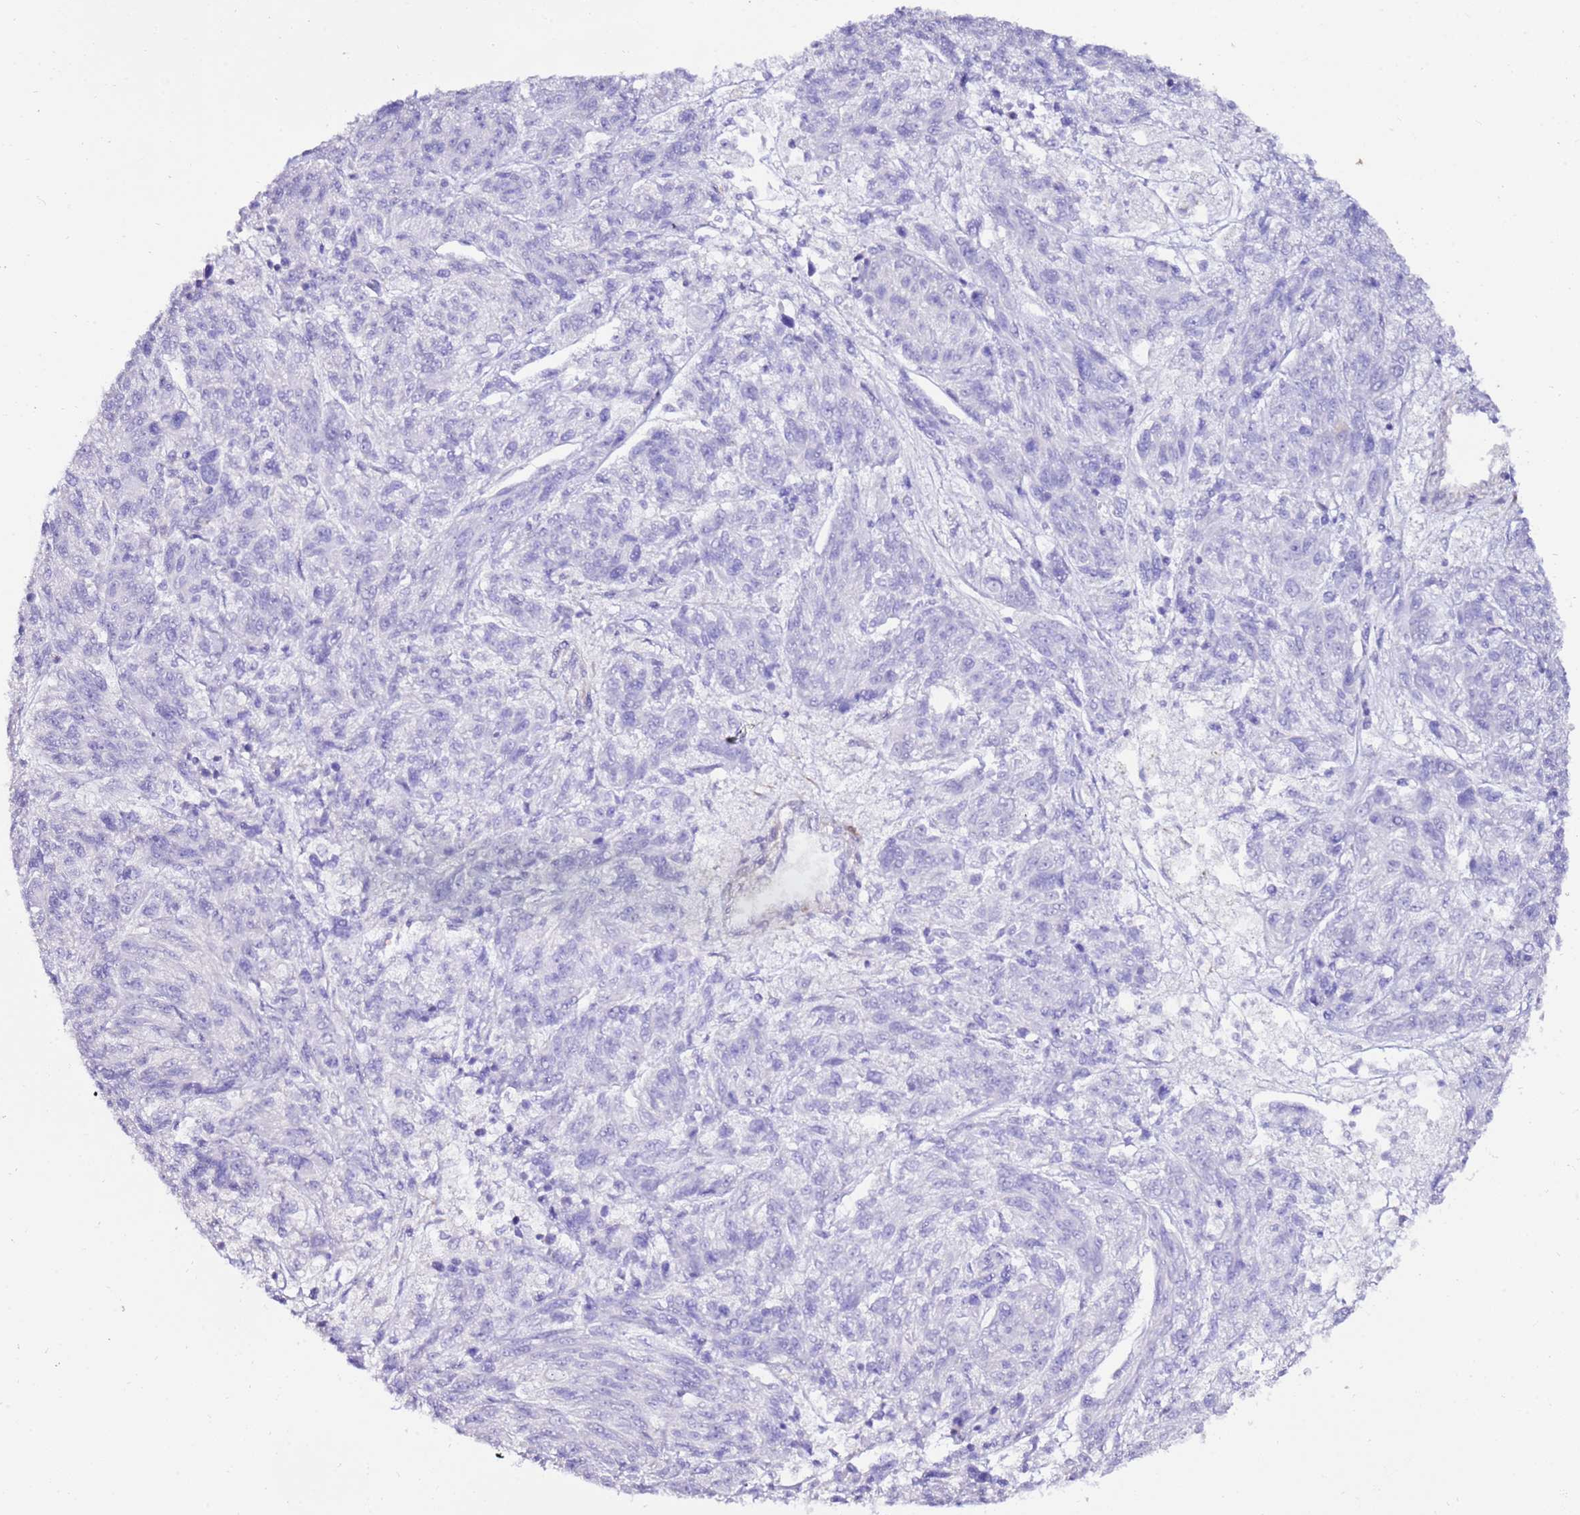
{"staining": {"intensity": "negative", "quantity": "none", "location": "none"}, "tissue": "melanoma", "cell_type": "Tumor cells", "image_type": "cancer", "snomed": [{"axis": "morphology", "description": "Malignant melanoma, NOS"}, {"axis": "topography", "description": "Skin"}], "caption": "This is a histopathology image of immunohistochemistry staining of melanoma, which shows no positivity in tumor cells.", "gene": "ART5", "patient": {"sex": "male", "age": 53}}